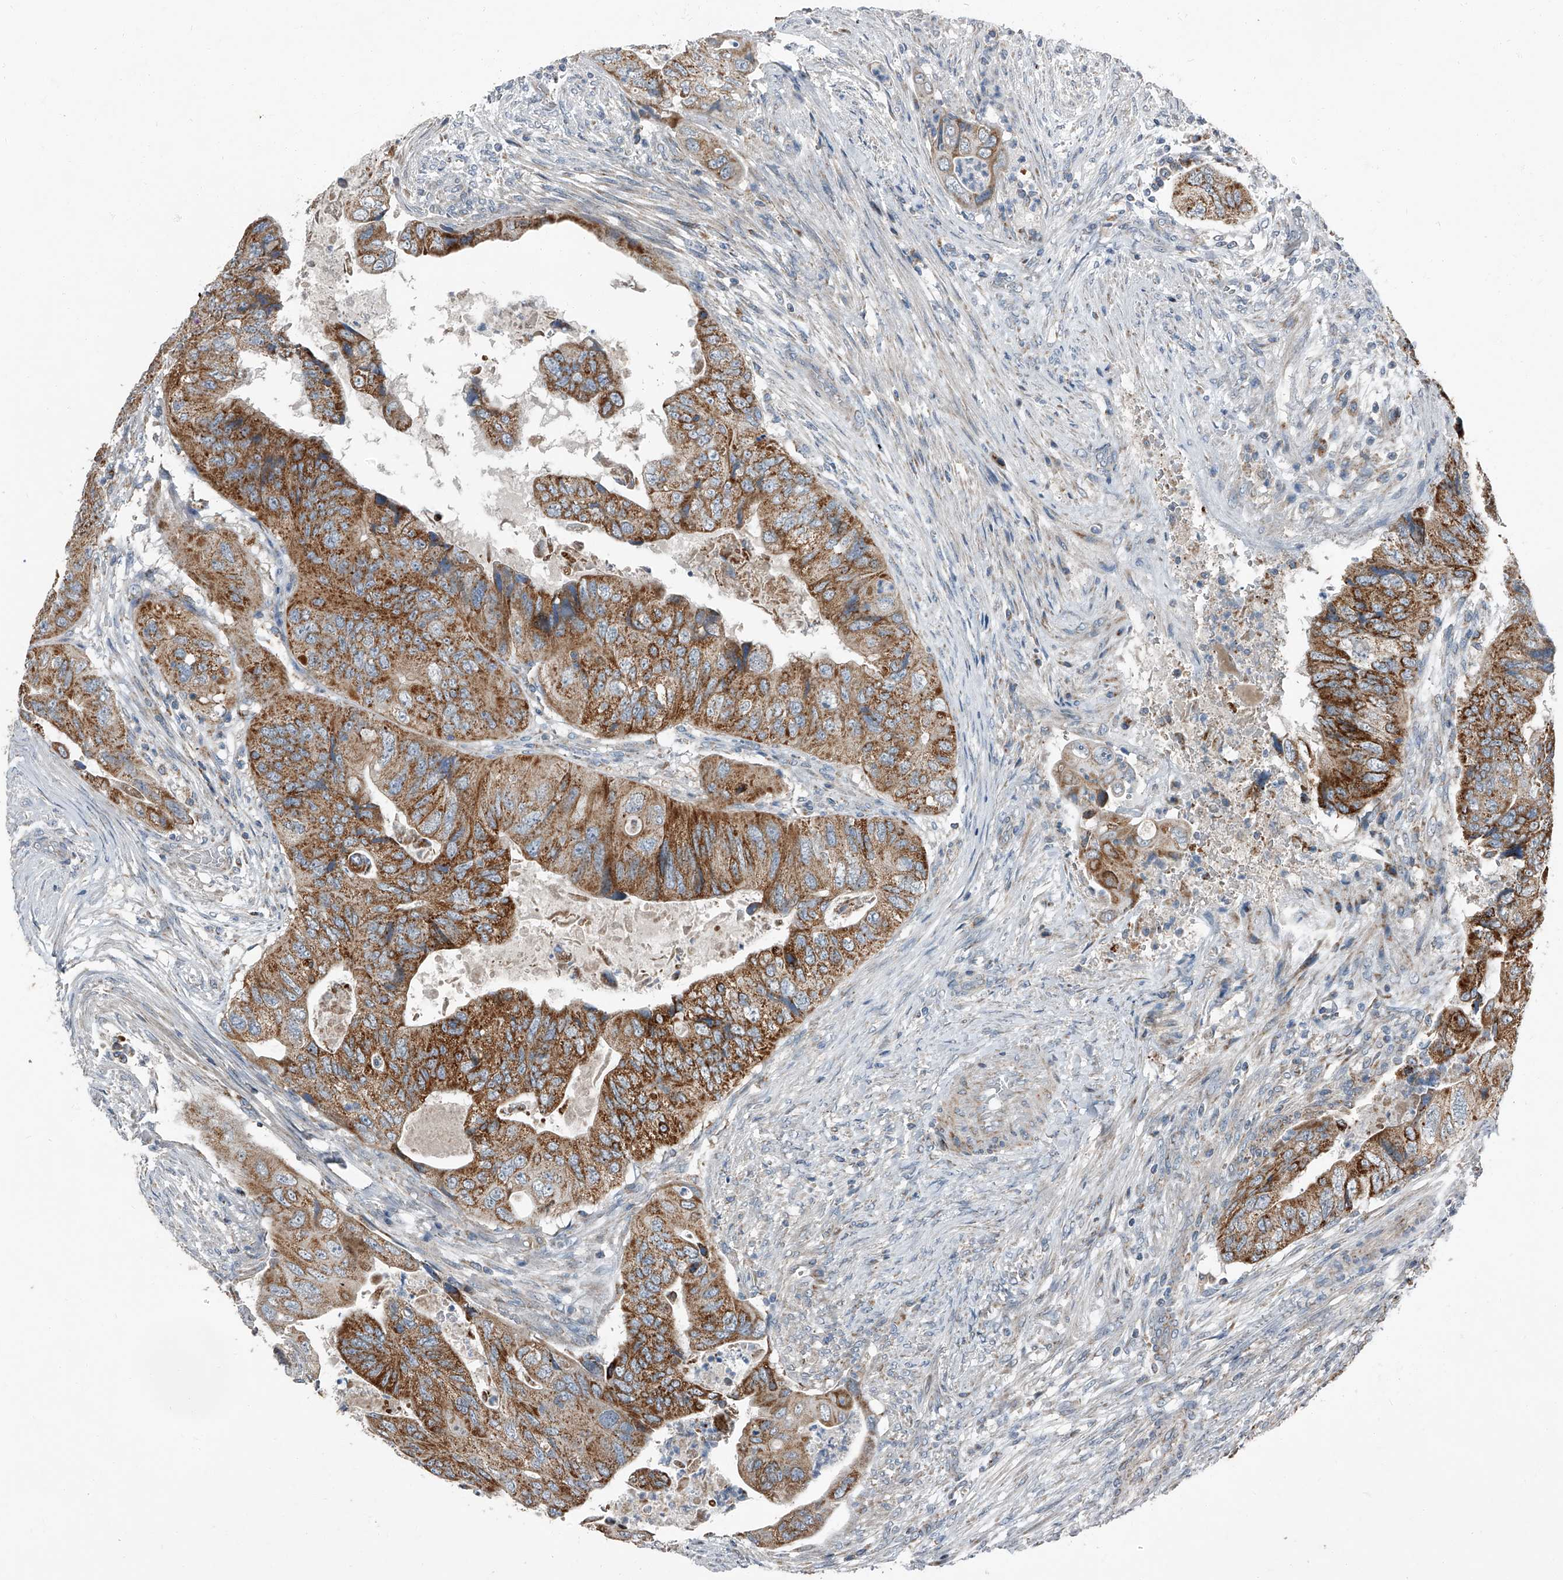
{"staining": {"intensity": "moderate", "quantity": ">75%", "location": "cytoplasmic/membranous"}, "tissue": "colorectal cancer", "cell_type": "Tumor cells", "image_type": "cancer", "snomed": [{"axis": "morphology", "description": "Adenocarcinoma, NOS"}, {"axis": "topography", "description": "Rectum"}], "caption": "High-magnification brightfield microscopy of colorectal cancer stained with DAB (brown) and counterstained with hematoxylin (blue). tumor cells exhibit moderate cytoplasmic/membranous positivity is appreciated in about>75% of cells.", "gene": "CHRNA7", "patient": {"sex": "male", "age": 63}}